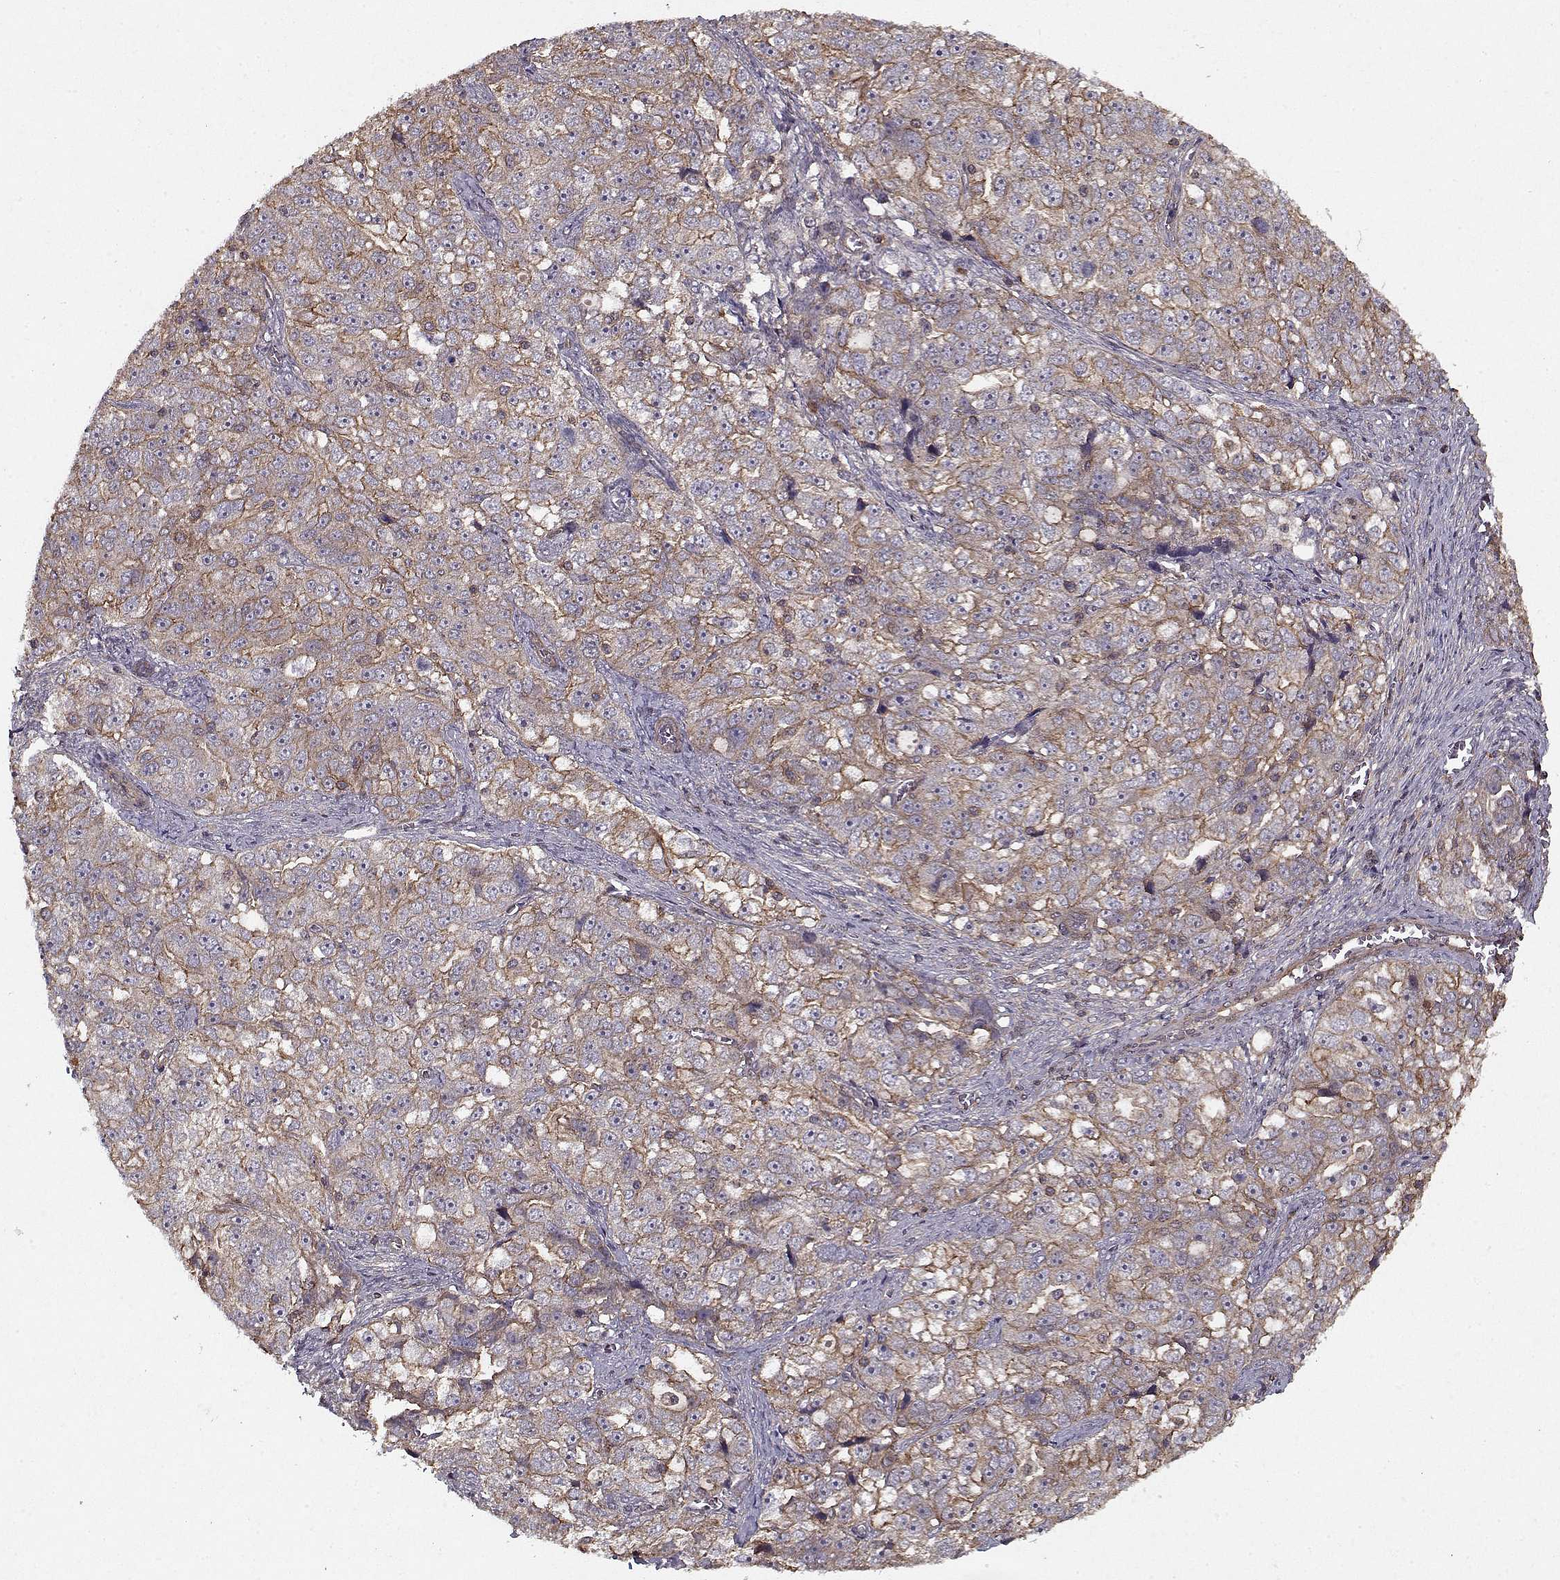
{"staining": {"intensity": "moderate", "quantity": ">75%", "location": "cytoplasmic/membranous"}, "tissue": "ovarian cancer", "cell_type": "Tumor cells", "image_type": "cancer", "snomed": [{"axis": "morphology", "description": "Cystadenocarcinoma, serous, NOS"}, {"axis": "topography", "description": "Ovary"}], "caption": "Immunohistochemistry histopathology image of neoplastic tissue: human ovarian cancer stained using immunohistochemistry (IHC) shows medium levels of moderate protein expression localized specifically in the cytoplasmic/membranous of tumor cells, appearing as a cytoplasmic/membranous brown color.", "gene": "PPP1R12A", "patient": {"sex": "female", "age": 51}}